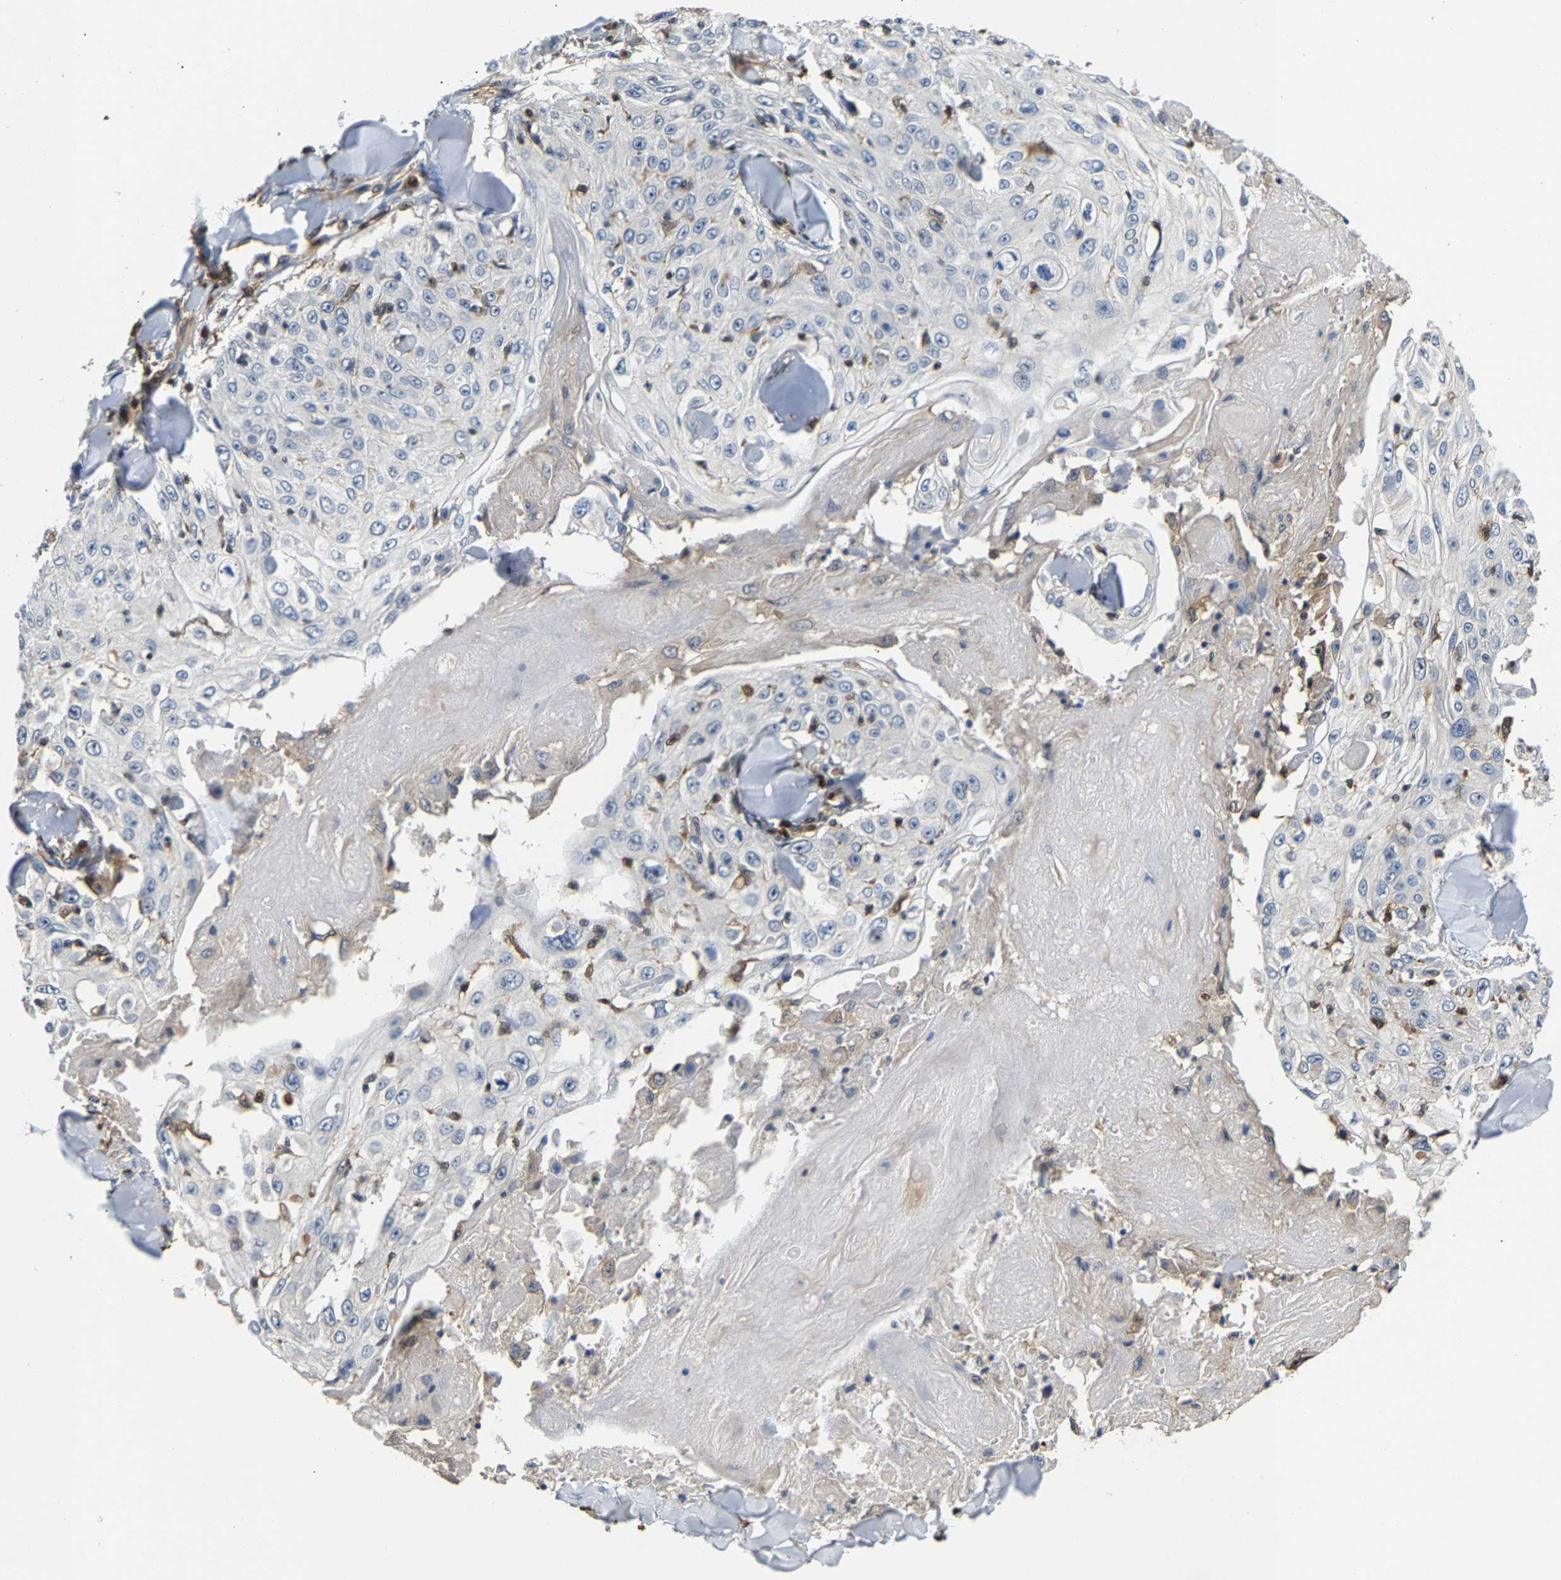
{"staining": {"intensity": "negative", "quantity": "none", "location": "none"}, "tissue": "skin cancer", "cell_type": "Tumor cells", "image_type": "cancer", "snomed": [{"axis": "morphology", "description": "Squamous cell carcinoma, NOS"}, {"axis": "topography", "description": "Skin"}], "caption": "The IHC photomicrograph has no significant positivity in tumor cells of squamous cell carcinoma (skin) tissue.", "gene": "GIMAP7", "patient": {"sex": "male", "age": 86}}